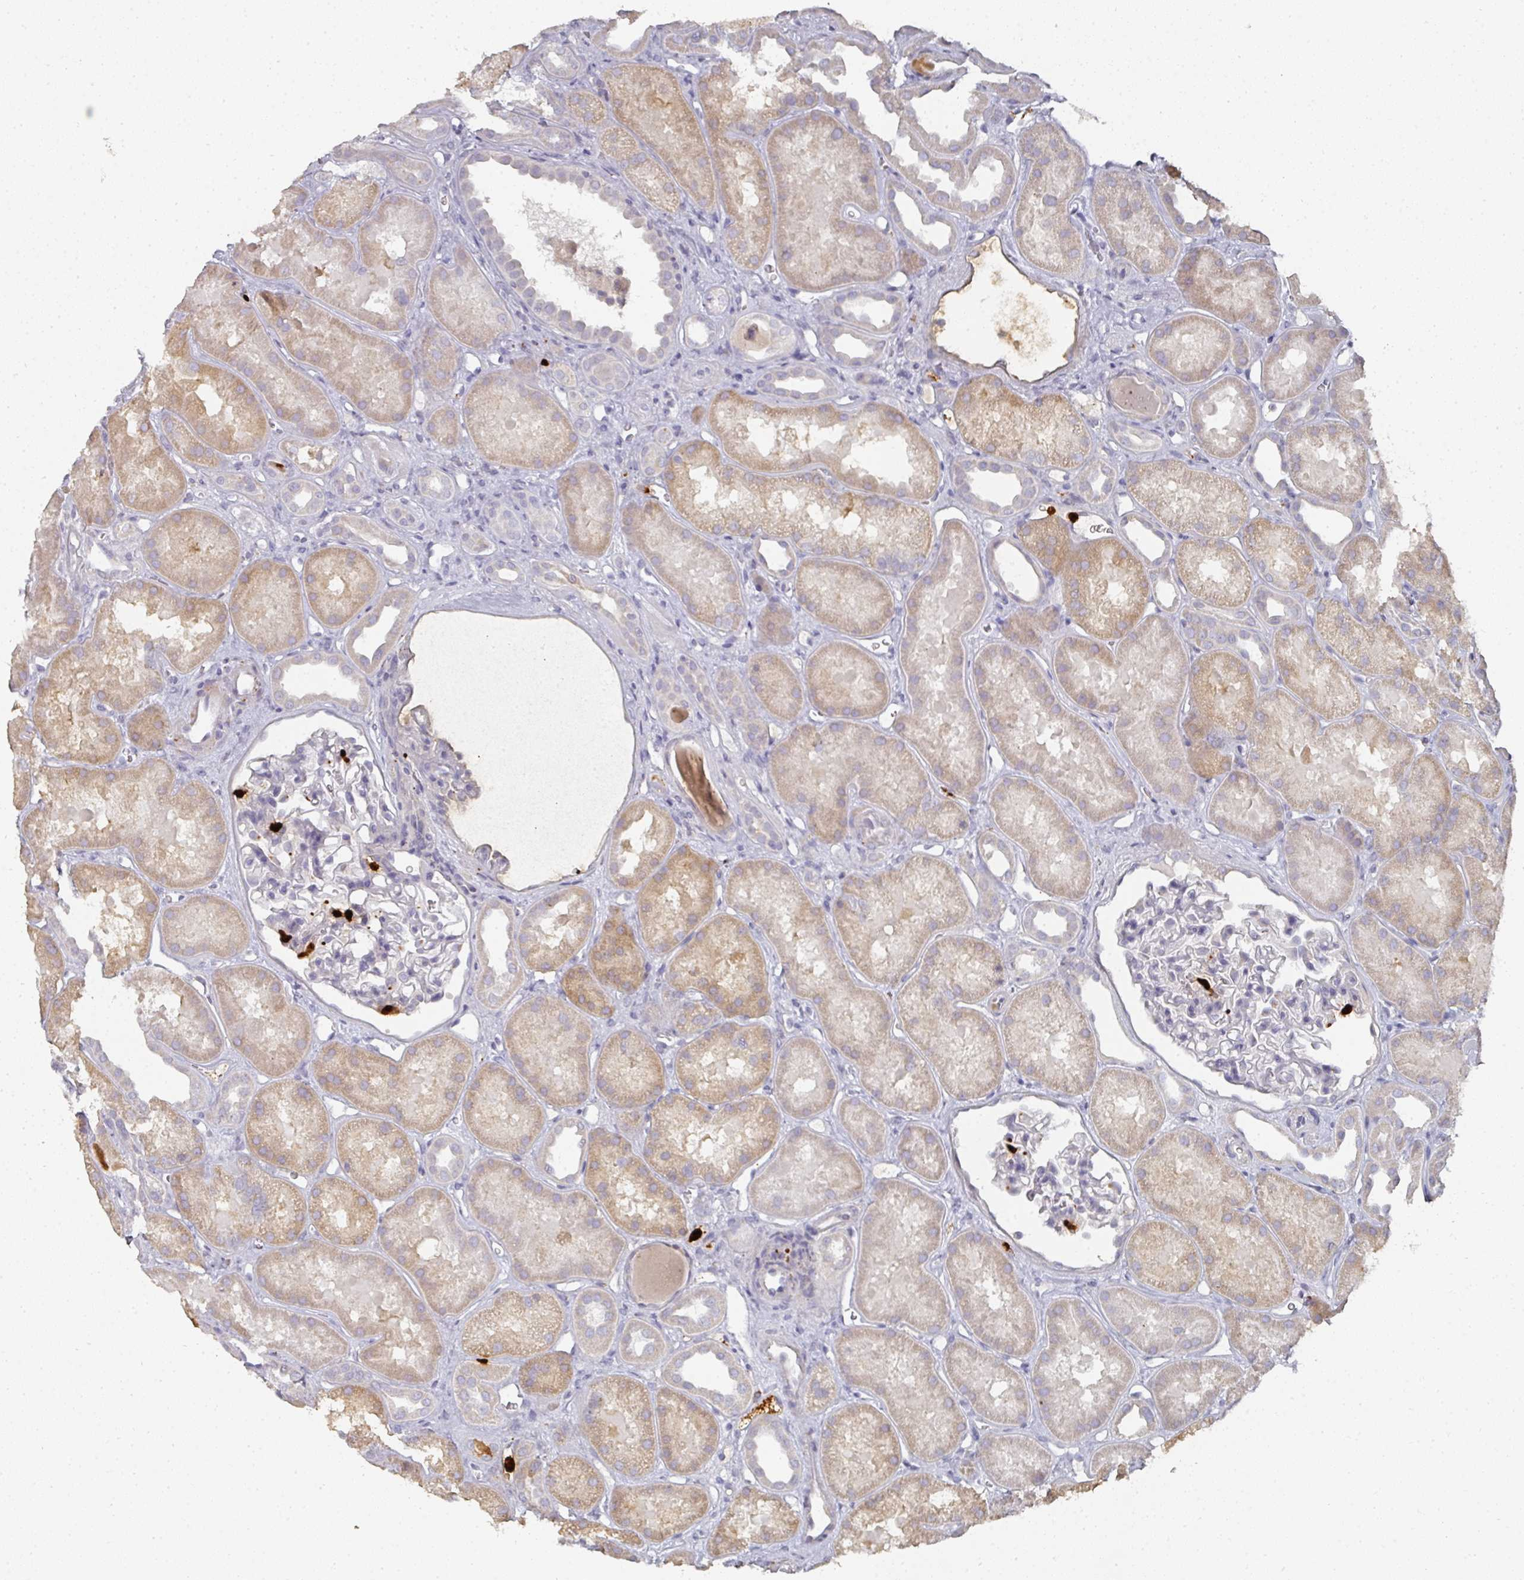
{"staining": {"intensity": "negative", "quantity": "none", "location": "none"}, "tissue": "kidney", "cell_type": "Cells in glomeruli", "image_type": "normal", "snomed": [{"axis": "morphology", "description": "Normal tissue, NOS"}, {"axis": "topography", "description": "Kidney"}], "caption": "IHC micrograph of unremarkable kidney: kidney stained with DAB (3,3'-diaminobenzidine) exhibits no significant protein expression in cells in glomeruli. Brightfield microscopy of IHC stained with DAB (3,3'-diaminobenzidine) (brown) and hematoxylin (blue), captured at high magnification.", "gene": "CAMP", "patient": {"sex": "male", "age": 61}}